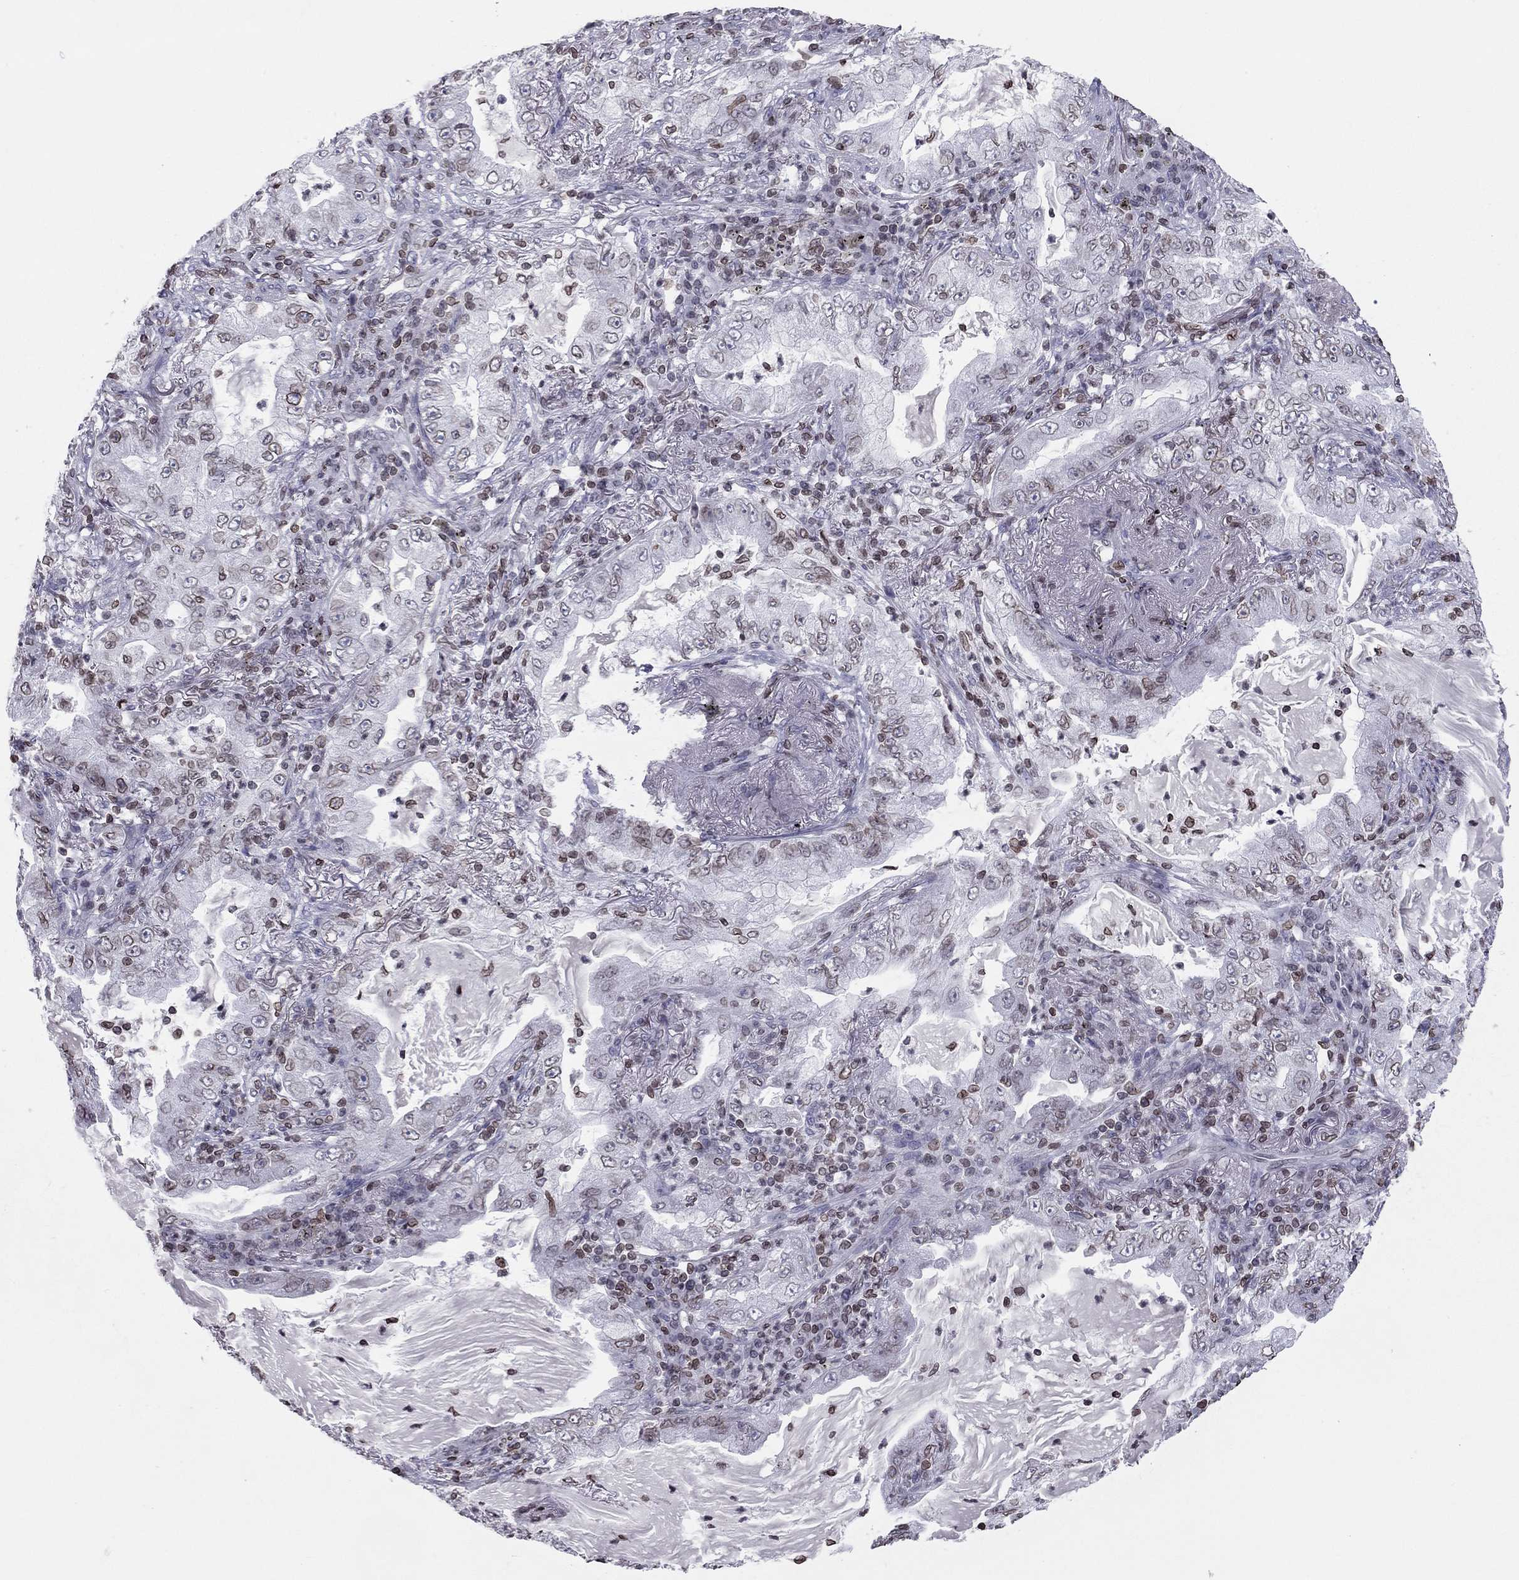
{"staining": {"intensity": "weak", "quantity": "<25%", "location": "cytoplasmic/membranous,nuclear"}, "tissue": "lung cancer", "cell_type": "Tumor cells", "image_type": "cancer", "snomed": [{"axis": "morphology", "description": "Adenocarcinoma, NOS"}, {"axis": "topography", "description": "Lung"}], "caption": "This image is of adenocarcinoma (lung) stained with immunohistochemistry (IHC) to label a protein in brown with the nuclei are counter-stained blue. There is no positivity in tumor cells. (DAB IHC with hematoxylin counter stain).", "gene": "ESPL1", "patient": {"sex": "female", "age": 73}}